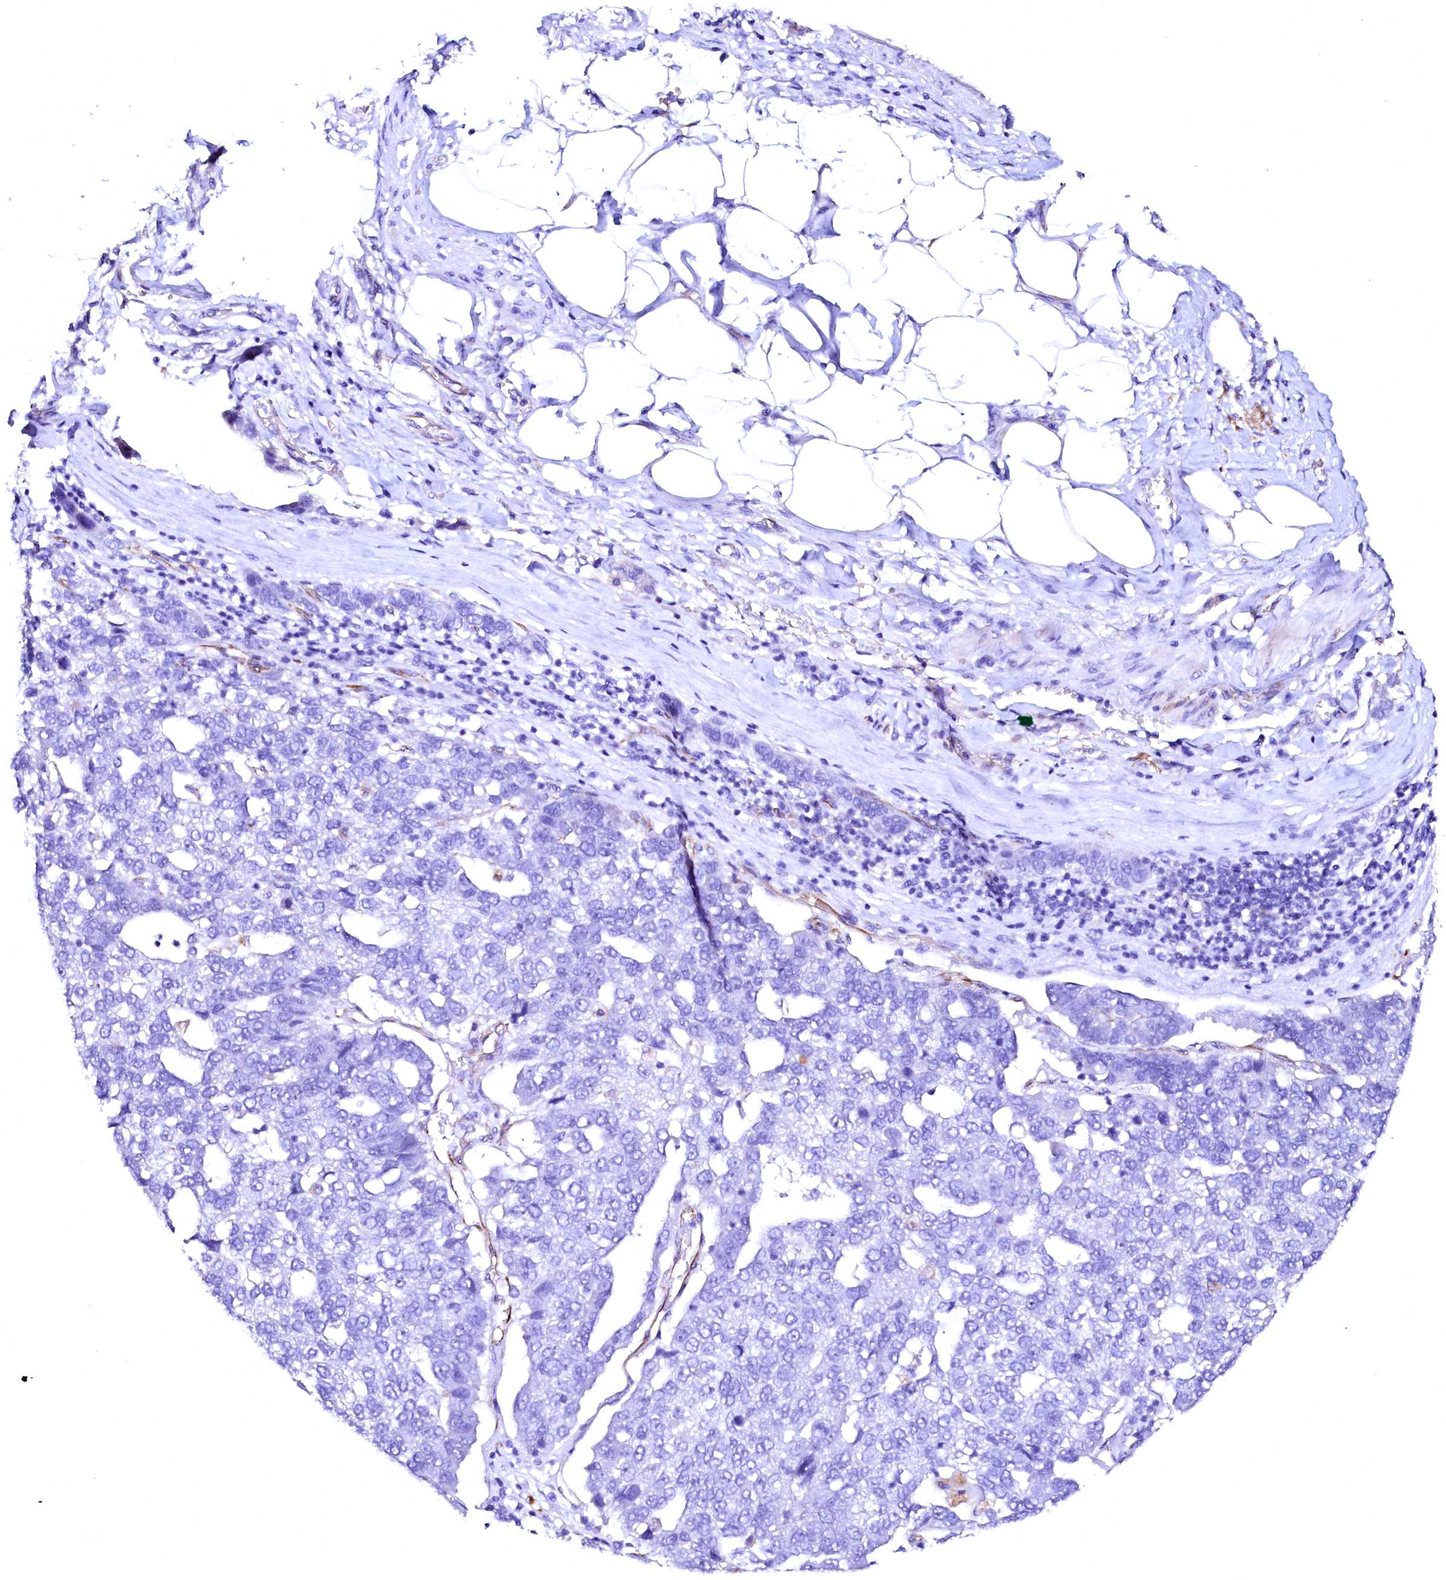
{"staining": {"intensity": "negative", "quantity": "none", "location": "none"}, "tissue": "pancreatic cancer", "cell_type": "Tumor cells", "image_type": "cancer", "snomed": [{"axis": "morphology", "description": "Adenocarcinoma, NOS"}, {"axis": "topography", "description": "Pancreas"}], "caption": "There is no significant expression in tumor cells of pancreatic cancer (adenocarcinoma).", "gene": "SFR1", "patient": {"sex": "female", "age": 61}}